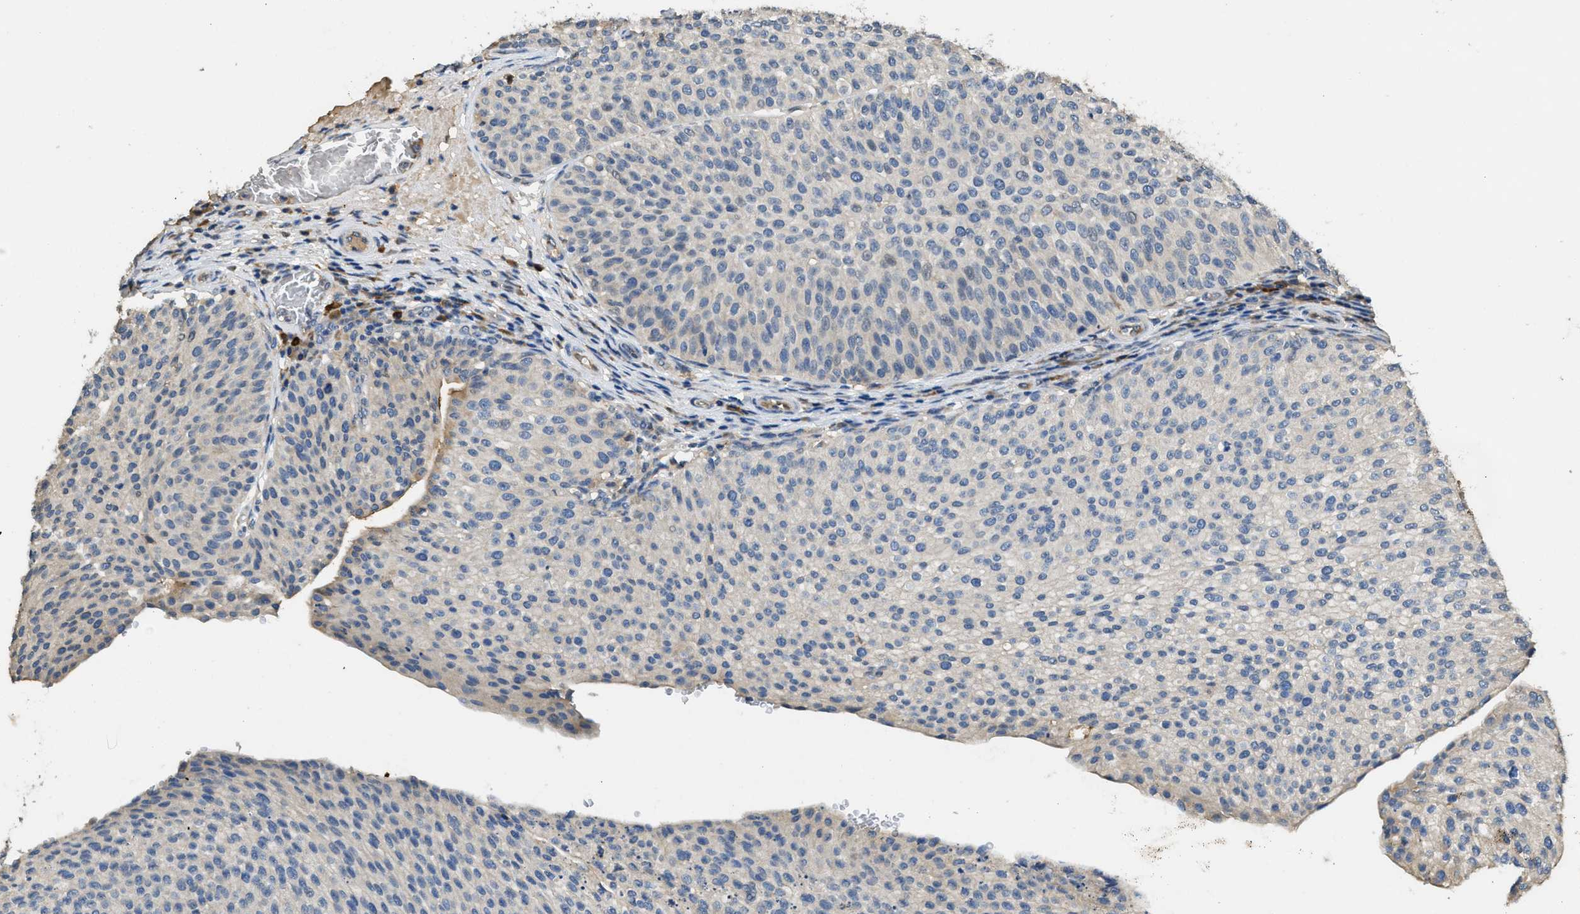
{"staining": {"intensity": "negative", "quantity": "none", "location": "none"}, "tissue": "urothelial cancer", "cell_type": "Tumor cells", "image_type": "cancer", "snomed": [{"axis": "morphology", "description": "Urothelial carcinoma, Low grade"}, {"axis": "topography", "description": "Smooth muscle"}, {"axis": "topography", "description": "Urinary bladder"}], "caption": "Immunohistochemistry micrograph of neoplastic tissue: low-grade urothelial carcinoma stained with DAB demonstrates no significant protein expression in tumor cells.", "gene": "RIPK2", "patient": {"sex": "male", "age": 60}}